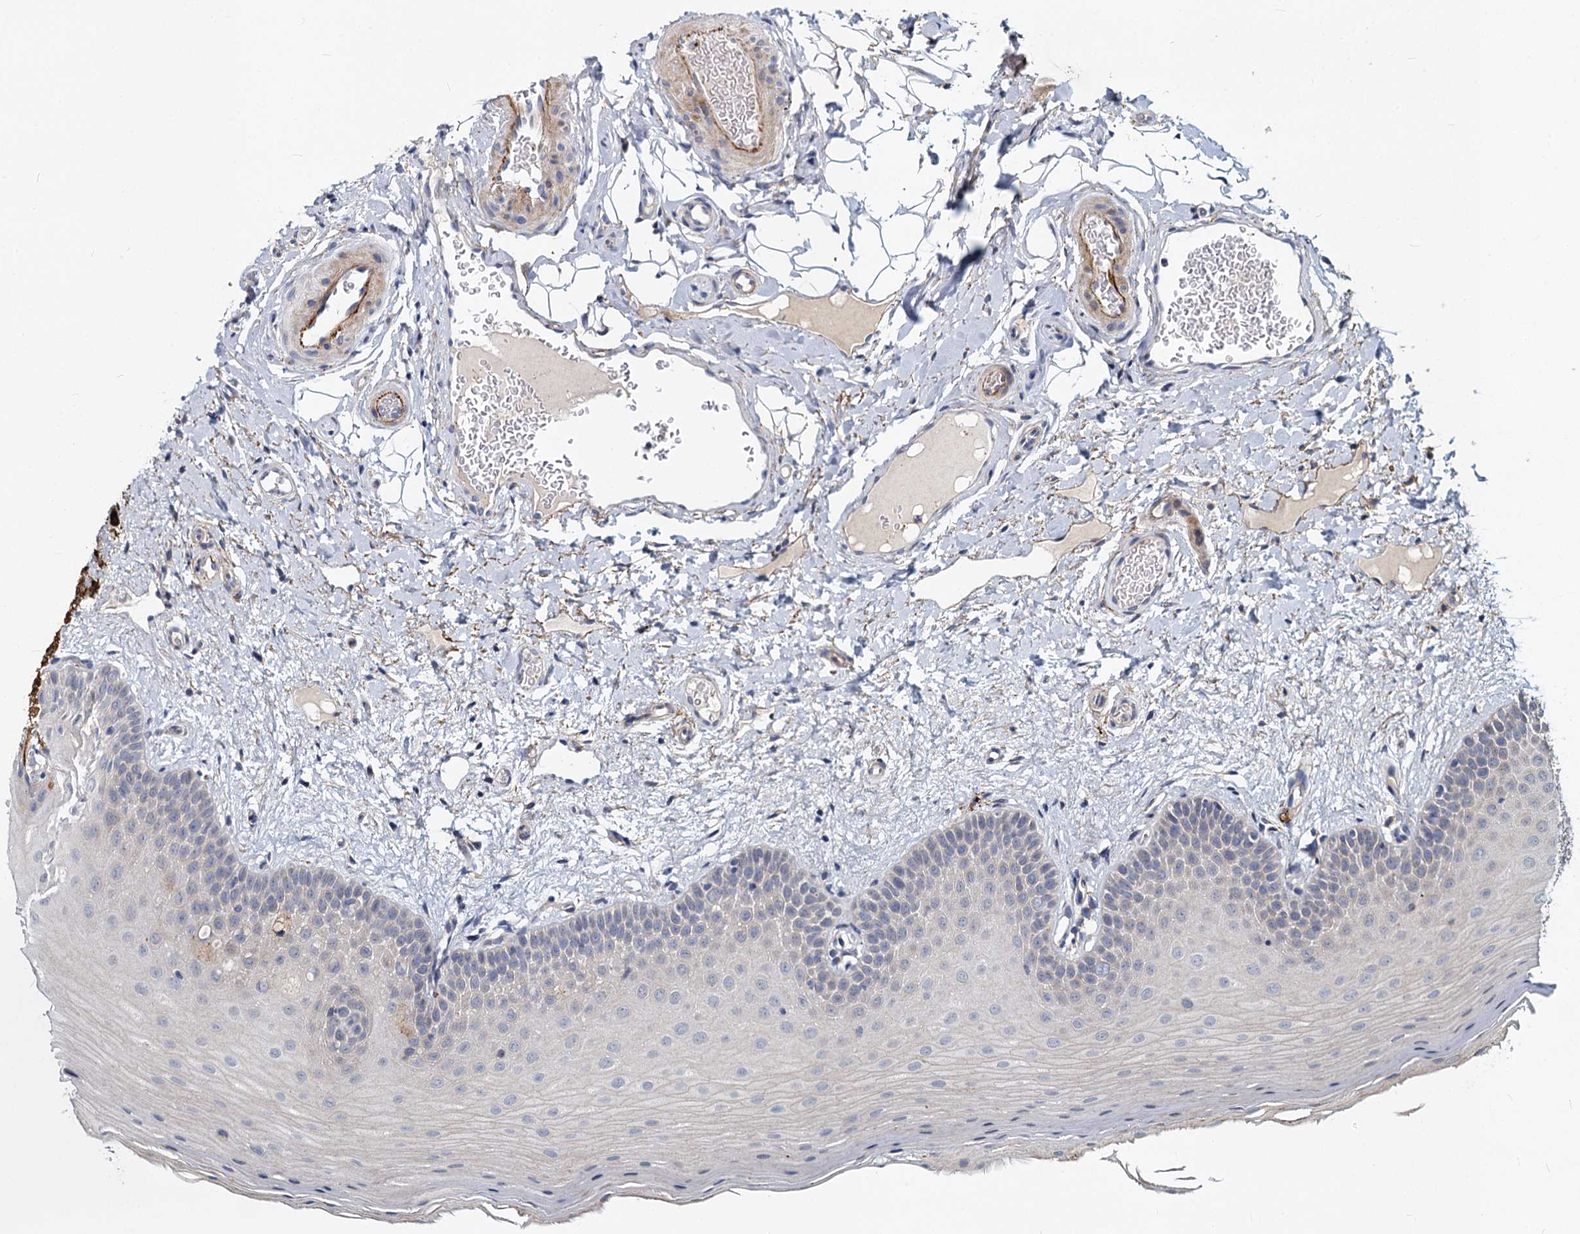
{"staining": {"intensity": "weak", "quantity": "<25%", "location": "nuclear"}, "tissue": "oral mucosa", "cell_type": "Squamous epithelial cells", "image_type": "normal", "snomed": [{"axis": "morphology", "description": "Normal tissue, NOS"}, {"axis": "topography", "description": "Oral tissue"}, {"axis": "topography", "description": "Tounge, NOS"}], "caption": "Immunohistochemistry image of benign oral mucosa: human oral mucosa stained with DAB (3,3'-diaminobenzidine) exhibits no significant protein expression in squamous epithelial cells. The staining was performed using DAB (3,3'-diaminobenzidine) to visualize the protein expression in brown, while the nuclei were stained in blue with hematoxylin (Magnification: 20x).", "gene": "DCUN1D2", "patient": {"sex": "male", "age": 47}}